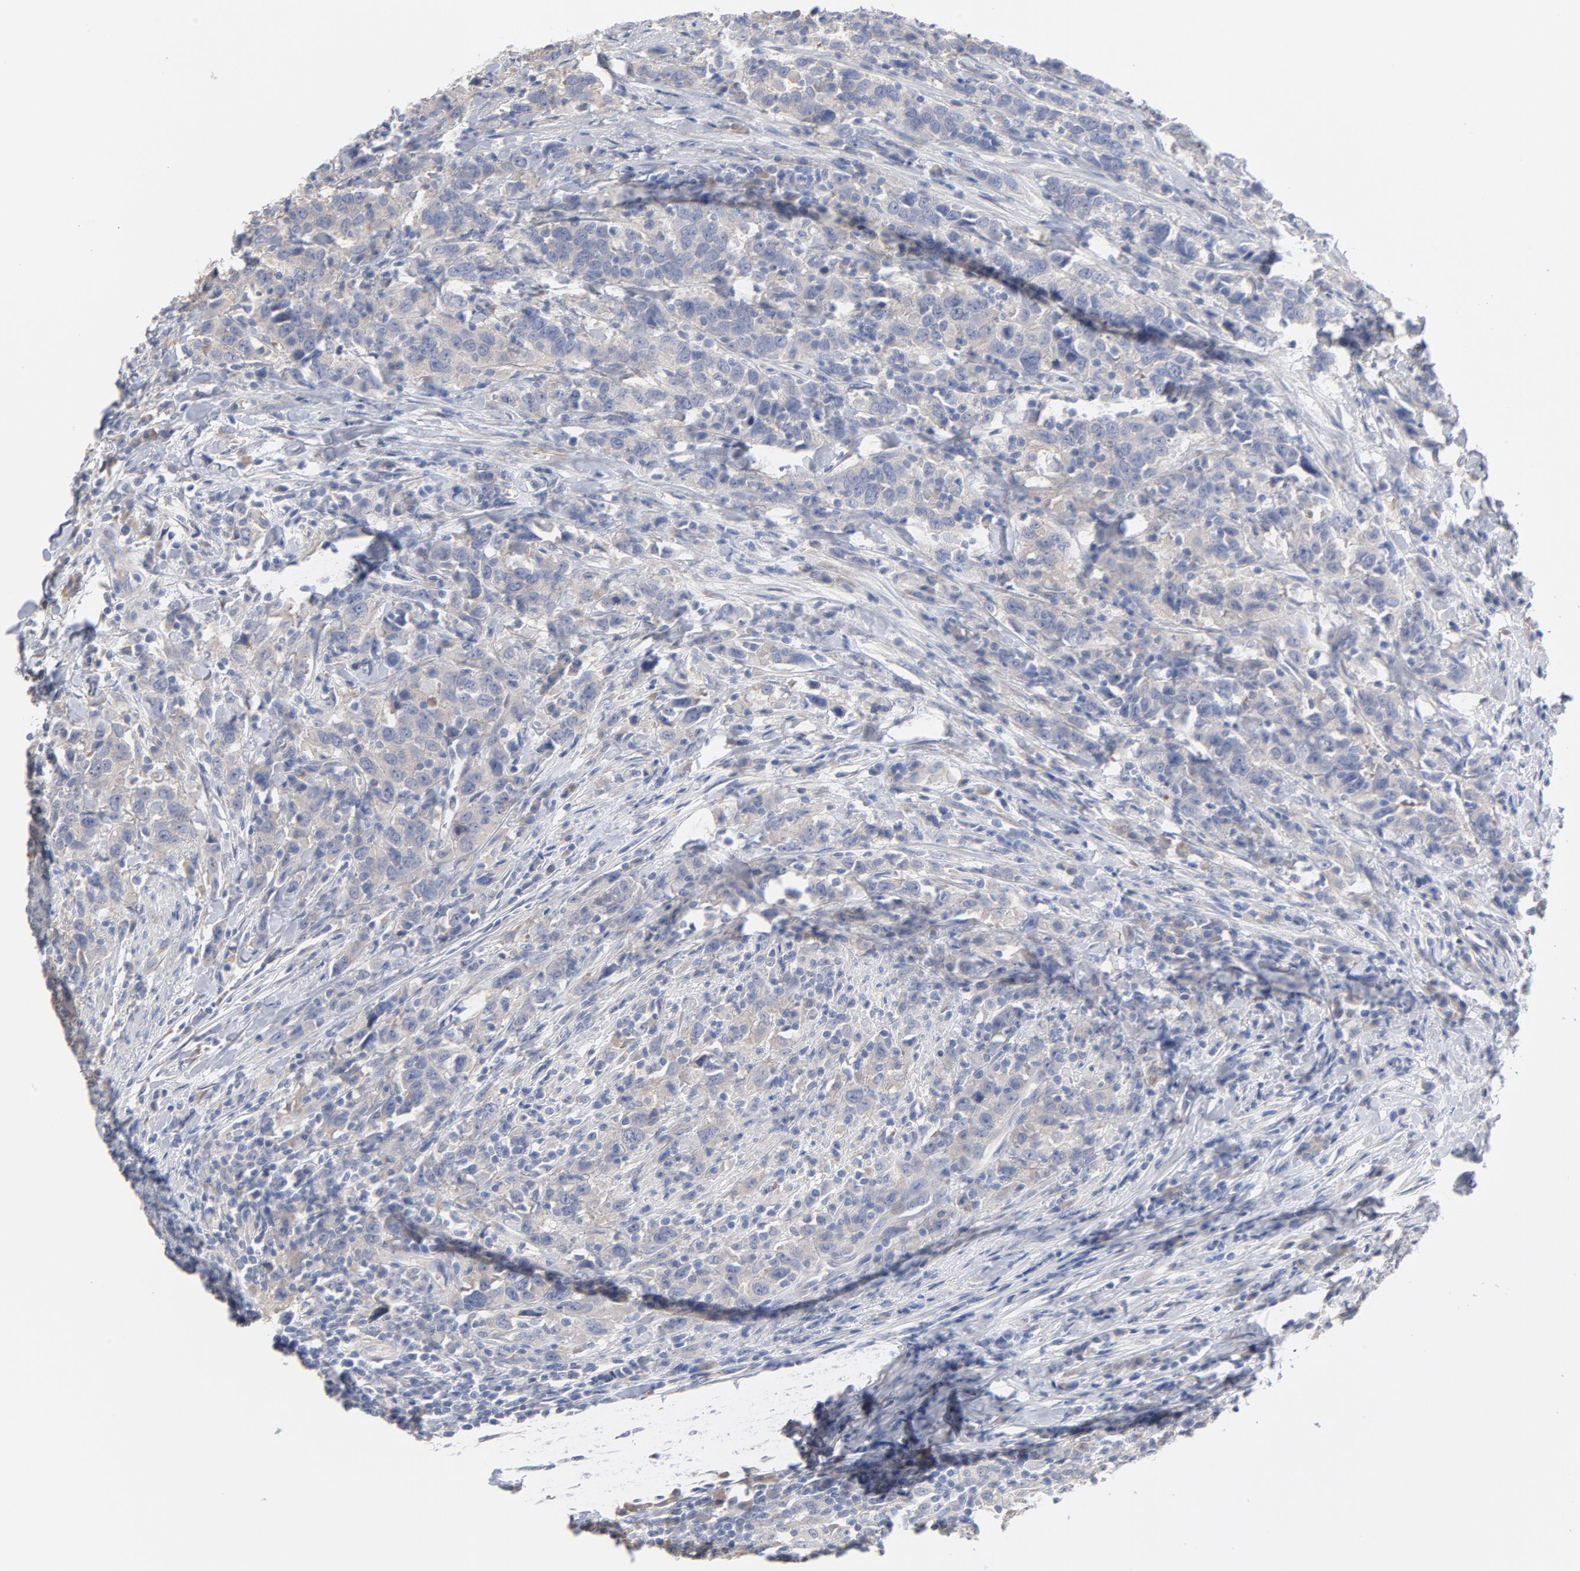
{"staining": {"intensity": "weak", "quantity": ">75%", "location": "cytoplasmic/membranous"}, "tissue": "urothelial cancer", "cell_type": "Tumor cells", "image_type": "cancer", "snomed": [{"axis": "morphology", "description": "Urothelial carcinoma, High grade"}, {"axis": "topography", "description": "Urinary bladder"}], "caption": "Protein expression by immunohistochemistry (IHC) displays weak cytoplasmic/membranous positivity in approximately >75% of tumor cells in high-grade urothelial carcinoma.", "gene": "CPE", "patient": {"sex": "male", "age": 61}}